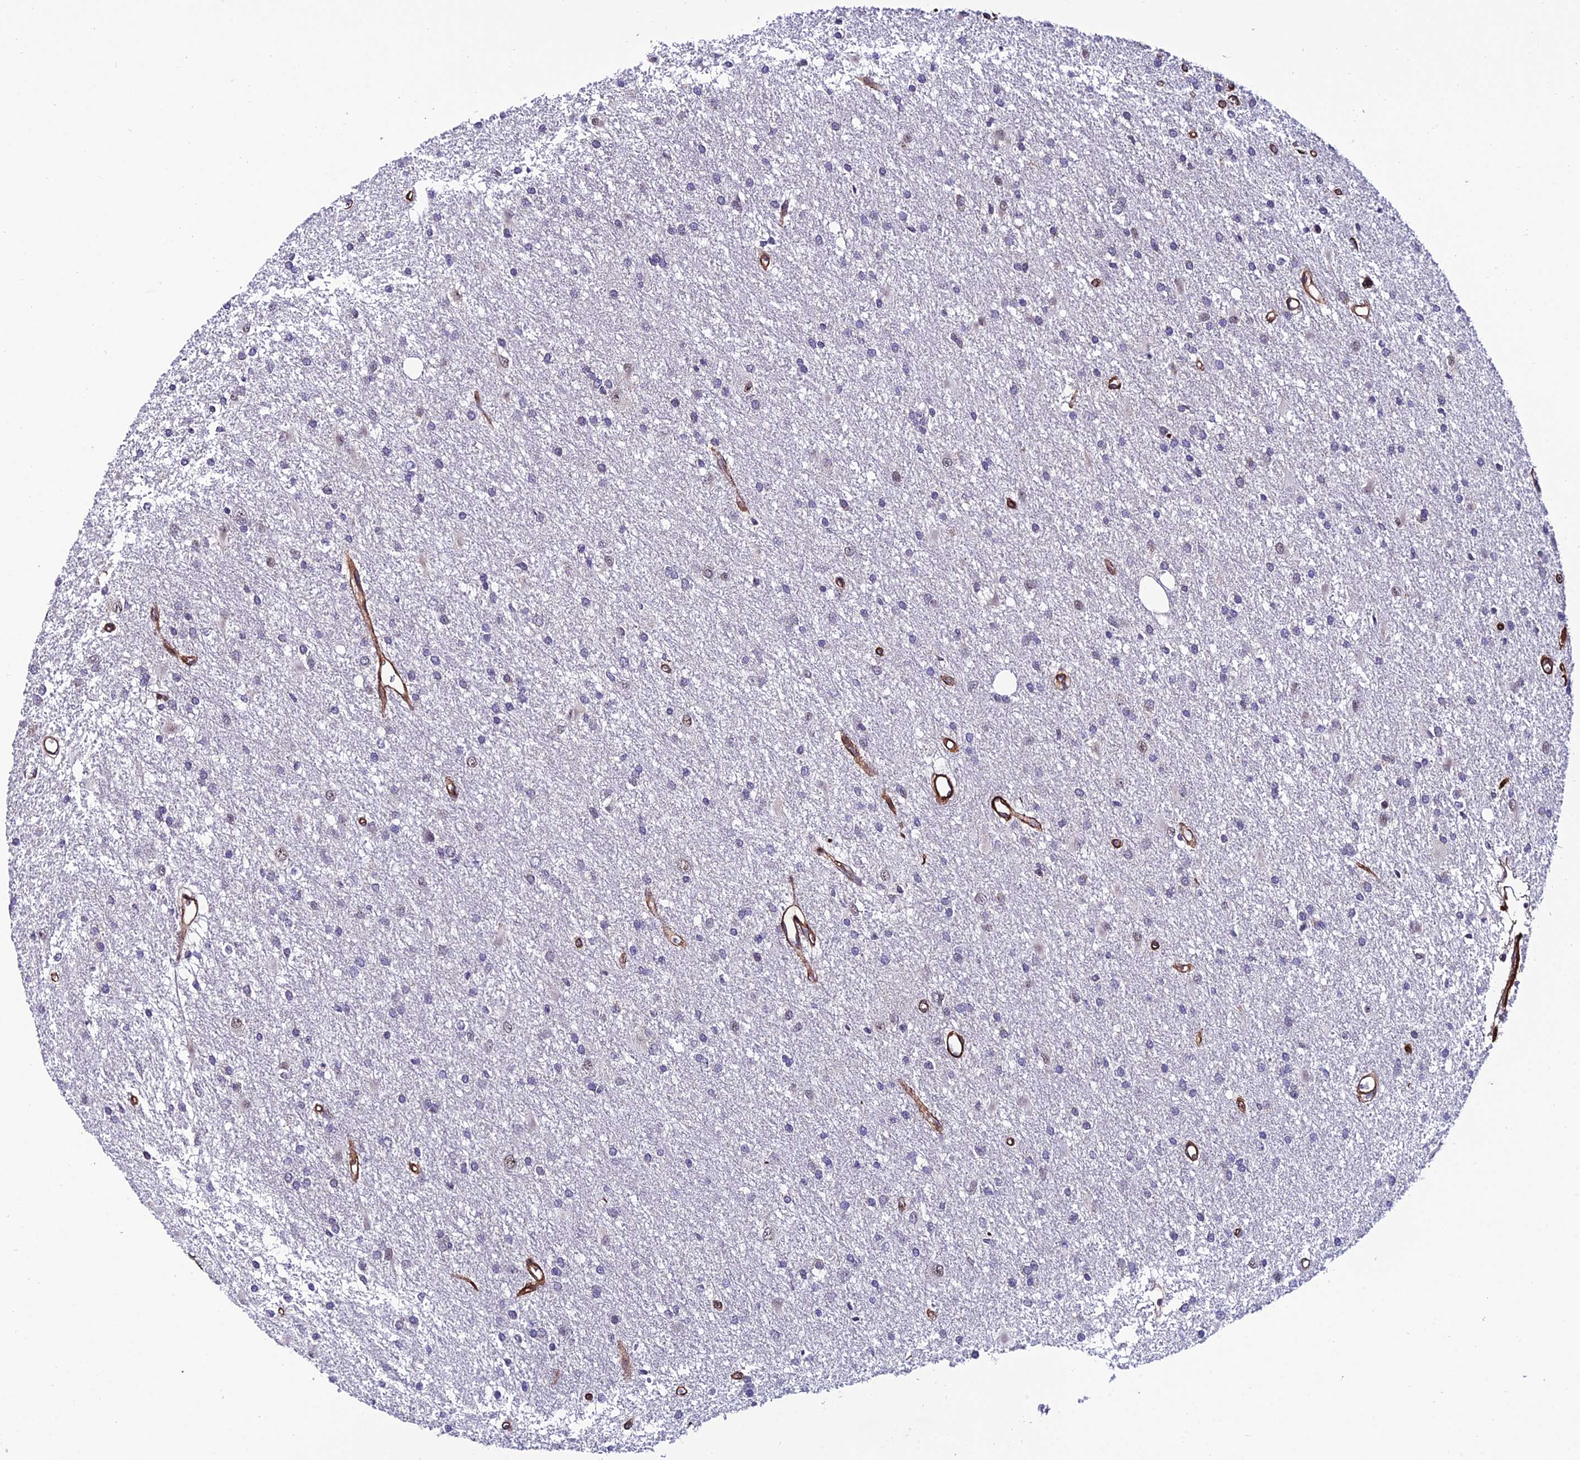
{"staining": {"intensity": "negative", "quantity": "none", "location": "none"}, "tissue": "glioma", "cell_type": "Tumor cells", "image_type": "cancer", "snomed": [{"axis": "morphology", "description": "Glioma, malignant, High grade"}, {"axis": "topography", "description": "Brain"}], "caption": "High power microscopy image of an immunohistochemistry micrograph of glioma, revealing no significant expression in tumor cells.", "gene": "SYT15", "patient": {"sex": "female", "age": 50}}